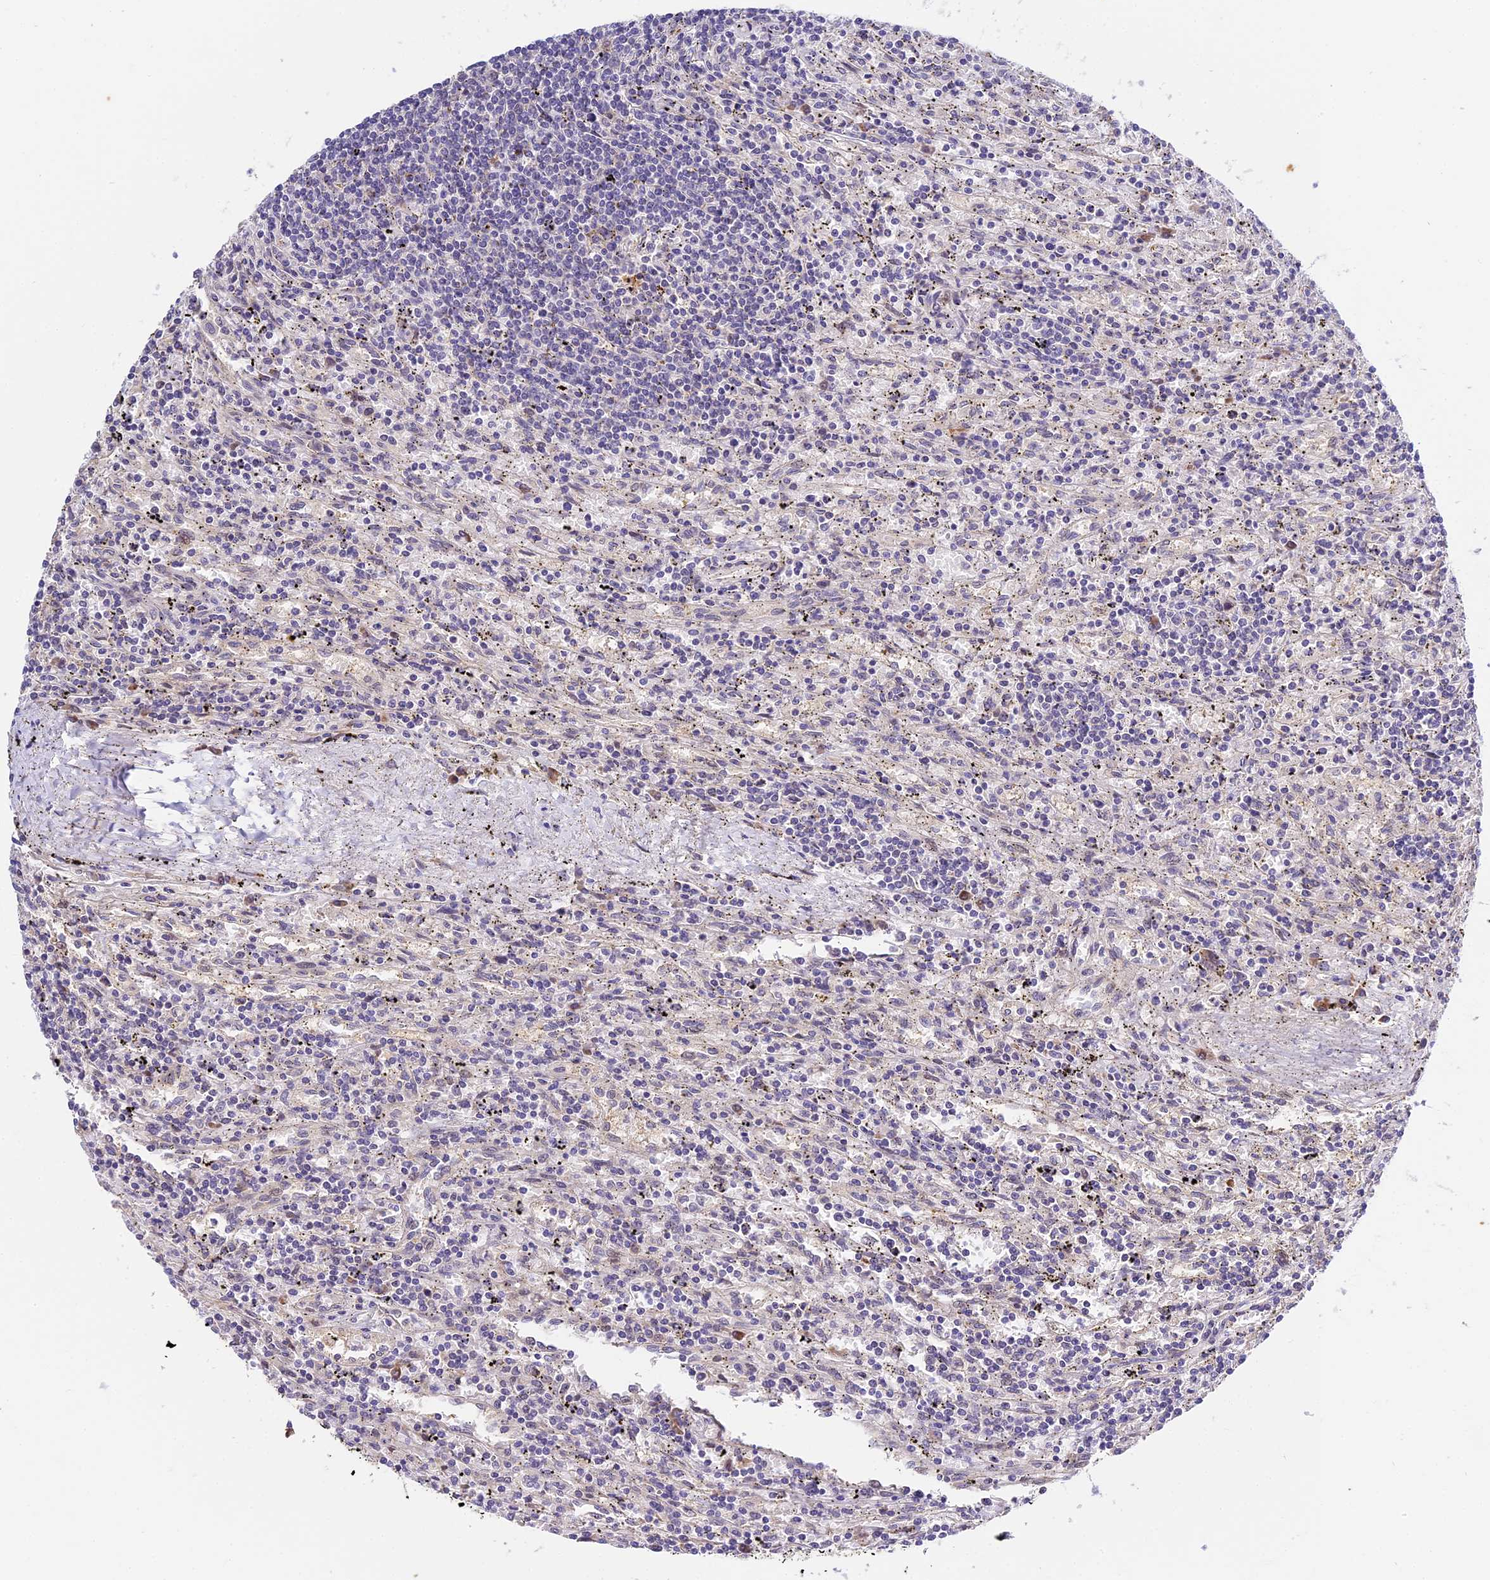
{"staining": {"intensity": "negative", "quantity": "none", "location": "none"}, "tissue": "lymphoma", "cell_type": "Tumor cells", "image_type": "cancer", "snomed": [{"axis": "morphology", "description": "Malignant lymphoma, non-Hodgkin's type, Low grade"}, {"axis": "topography", "description": "Spleen"}], "caption": "The immunohistochemistry photomicrograph has no significant expression in tumor cells of malignant lymphoma, non-Hodgkin's type (low-grade) tissue. (Stains: DAB (3,3'-diaminobenzidine) IHC with hematoxylin counter stain, Microscopy: brightfield microscopy at high magnification).", "gene": "BSCL2", "patient": {"sex": "male", "age": 76}}